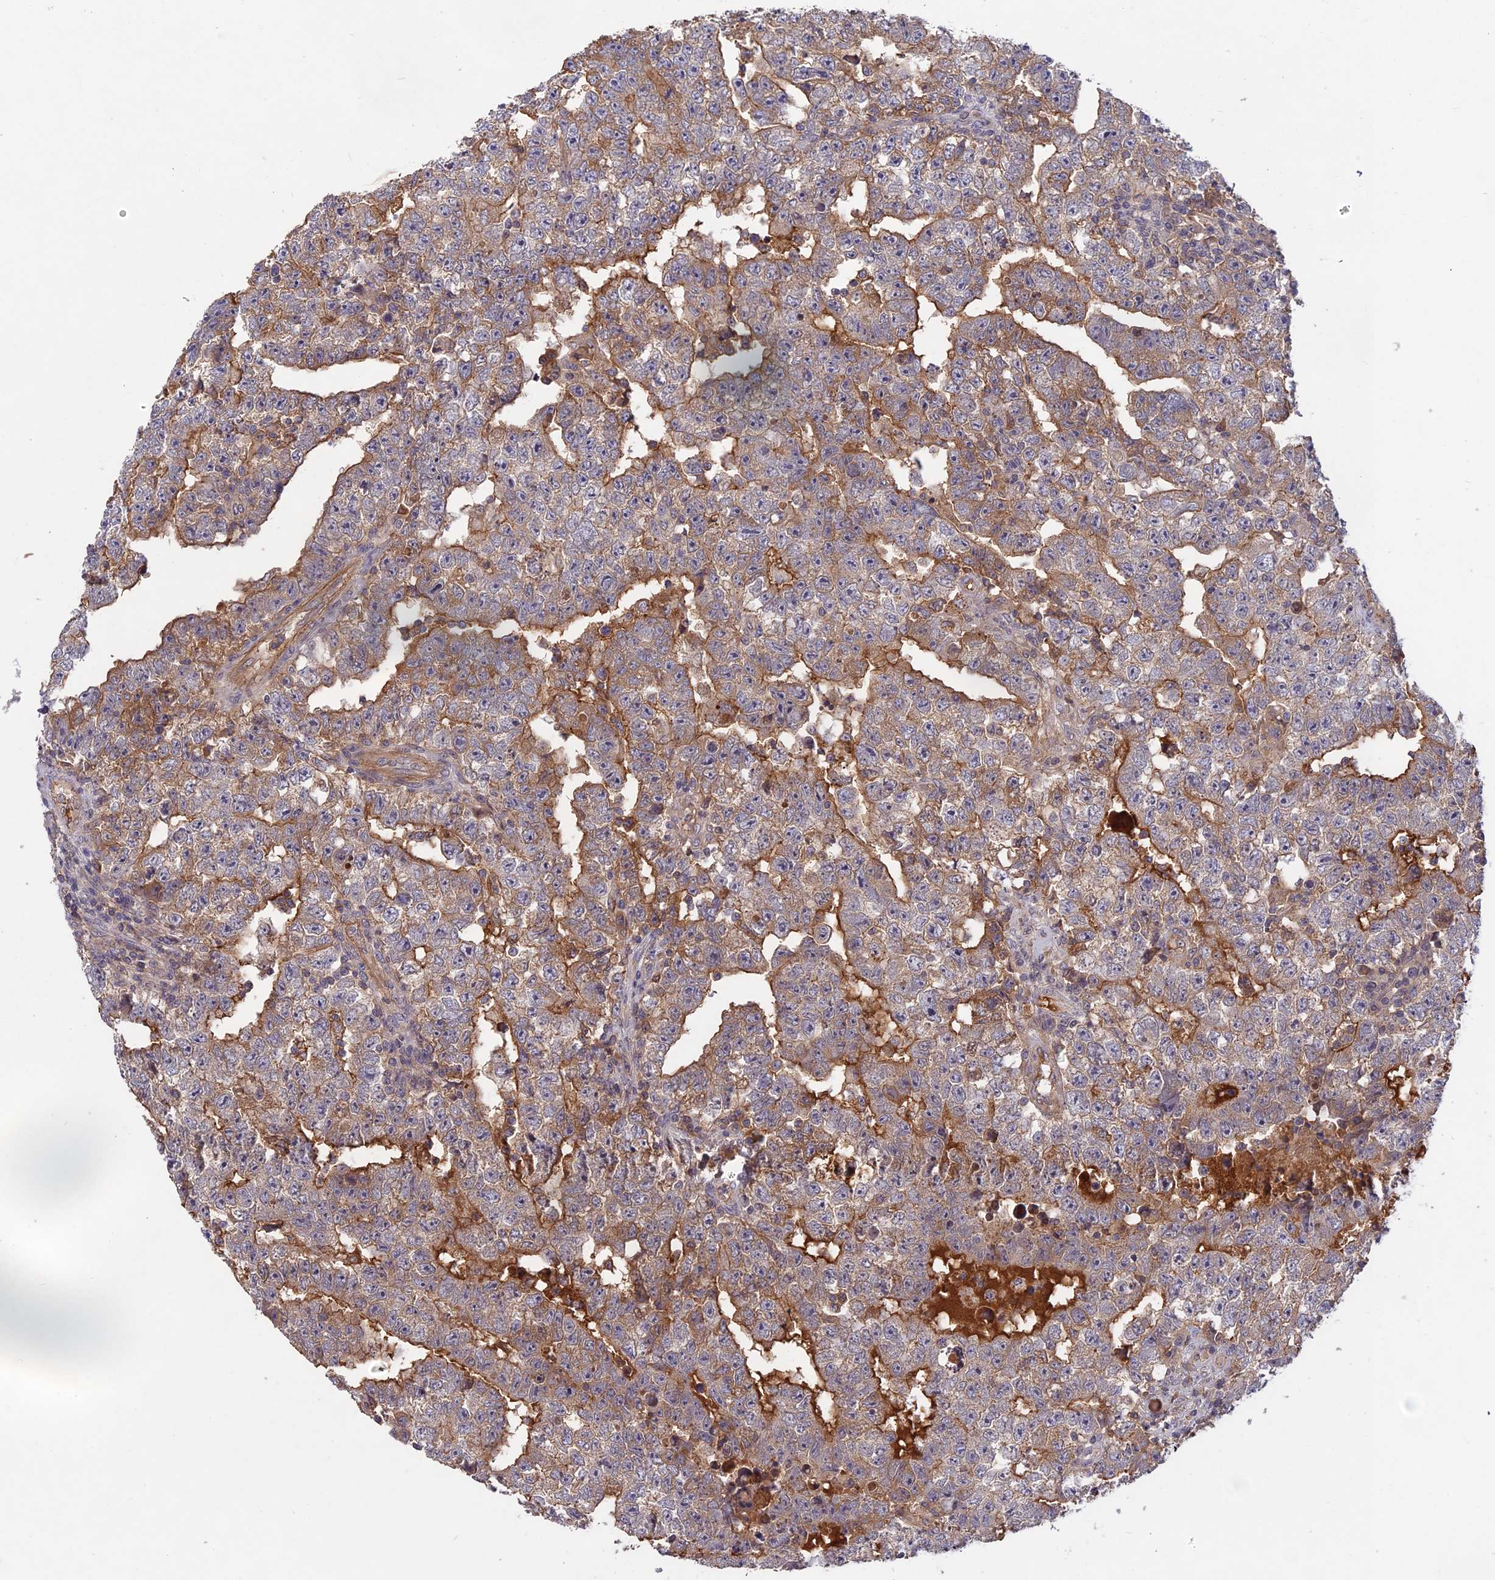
{"staining": {"intensity": "moderate", "quantity": ">75%", "location": "cytoplasmic/membranous"}, "tissue": "testis cancer", "cell_type": "Tumor cells", "image_type": "cancer", "snomed": [{"axis": "morphology", "description": "Carcinoma, Embryonal, NOS"}, {"axis": "topography", "description": "Testis"}], "caption": "Immunohistochemistry micrograph of neoplastic tissue: human embryonal carcinoma (testis) stained using IHC demonstrates medium levels of moderate protein expression localized specifically in the cytoplasmic/membranous of tumor cells, appearing as a cytoplasmic/membranous brown color.", "gene": "ADO", "patient": {"sex": "male", "age": 25}}